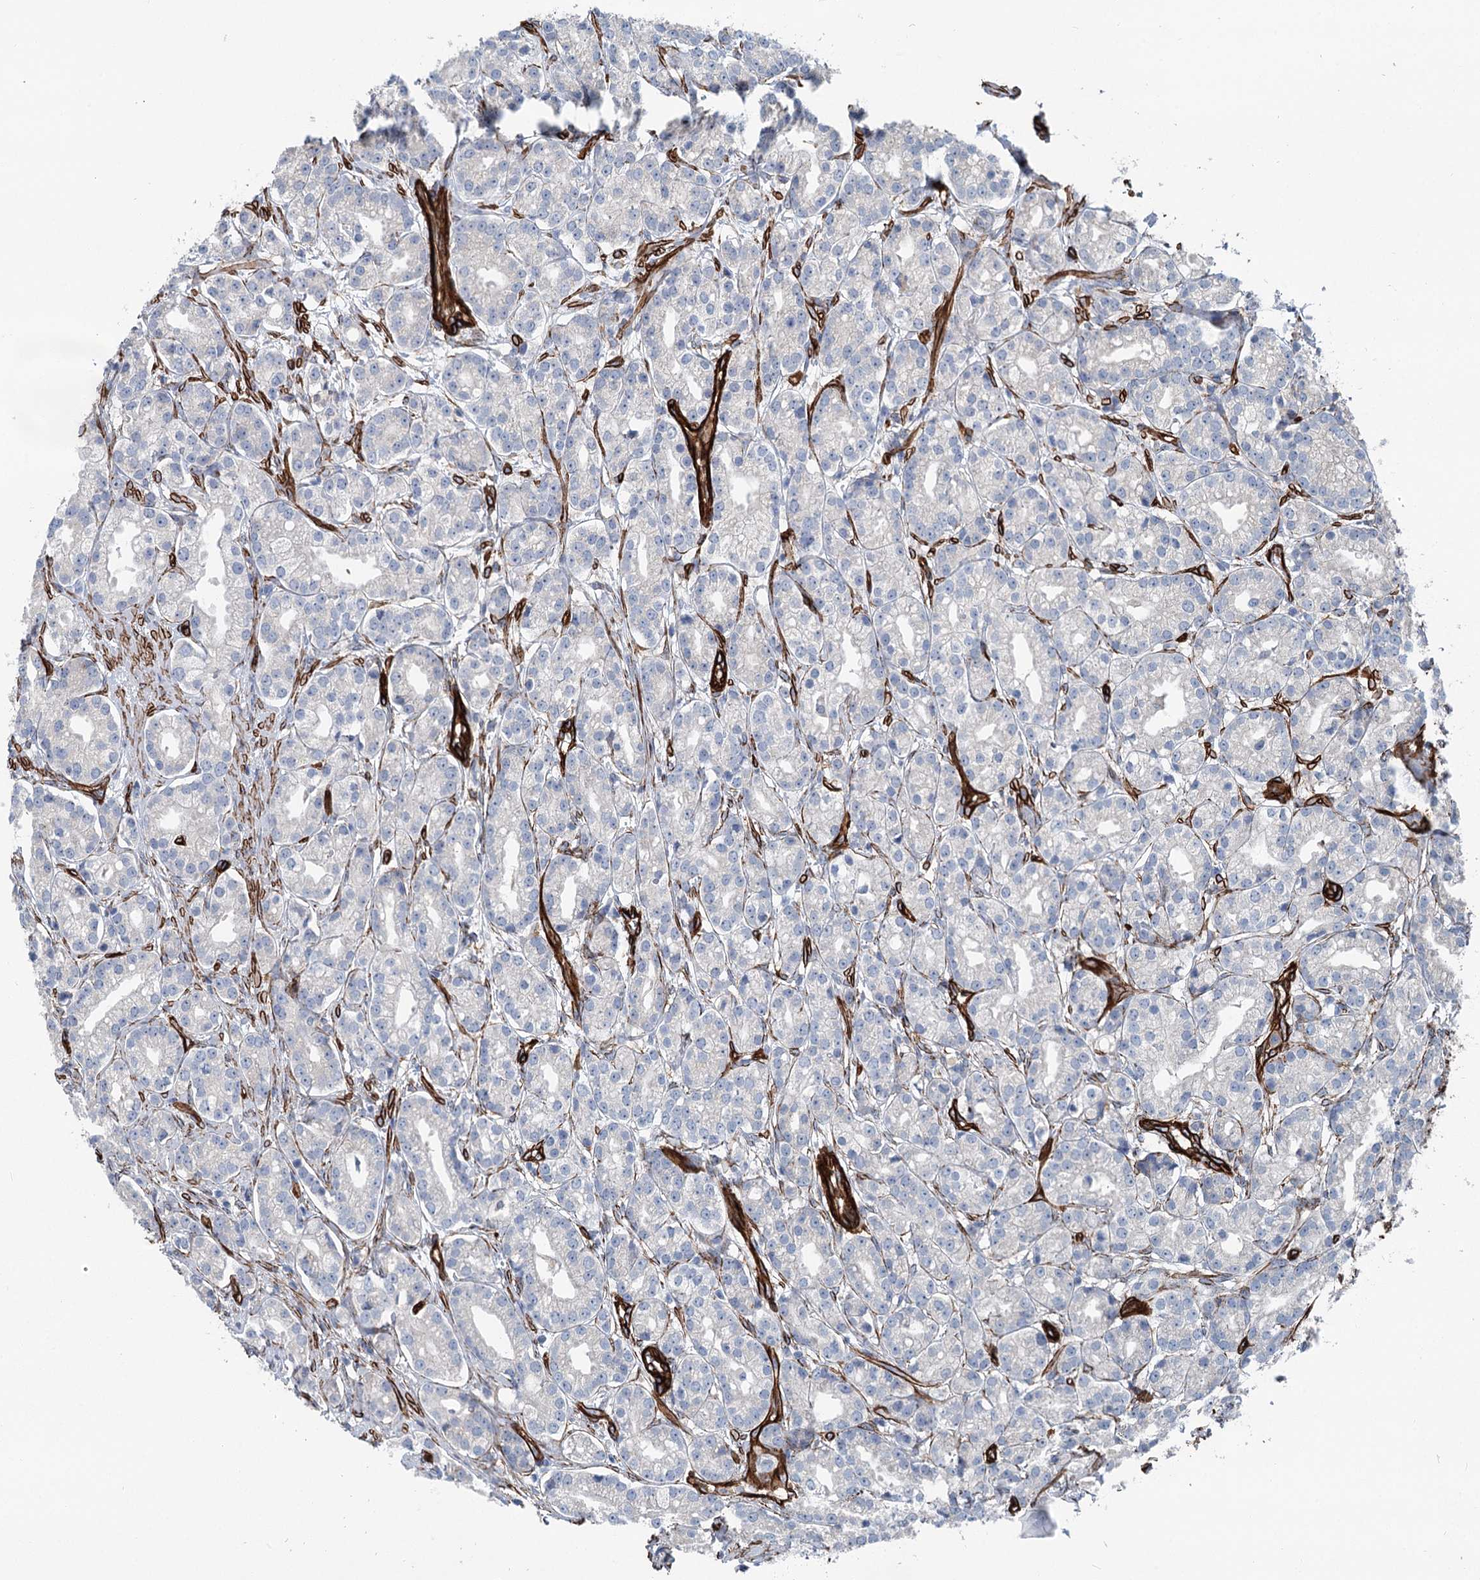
{"staining": {"intensity": "negative", "quantity": "none", "location": "none"}, "tissue": "prostate cancer", "cell_type": "Tumor cells", "image_type": "cancer", "snomed": [{"axis": "morphology", "description": "Adenocarcinoma, High grade"}, {"axis": "topography", "description": "Prostate"}], "caption": "Tumor cells are negative for brown protein staining in prostate cancer. The staining was performed using DAB to visualize the protein expression in brown, while the nuclei were stained in blue with hematoxylin (Magnification: 20x).", "gene": "IQSEC1", "patient": {"sex": "male", "age": 69}}